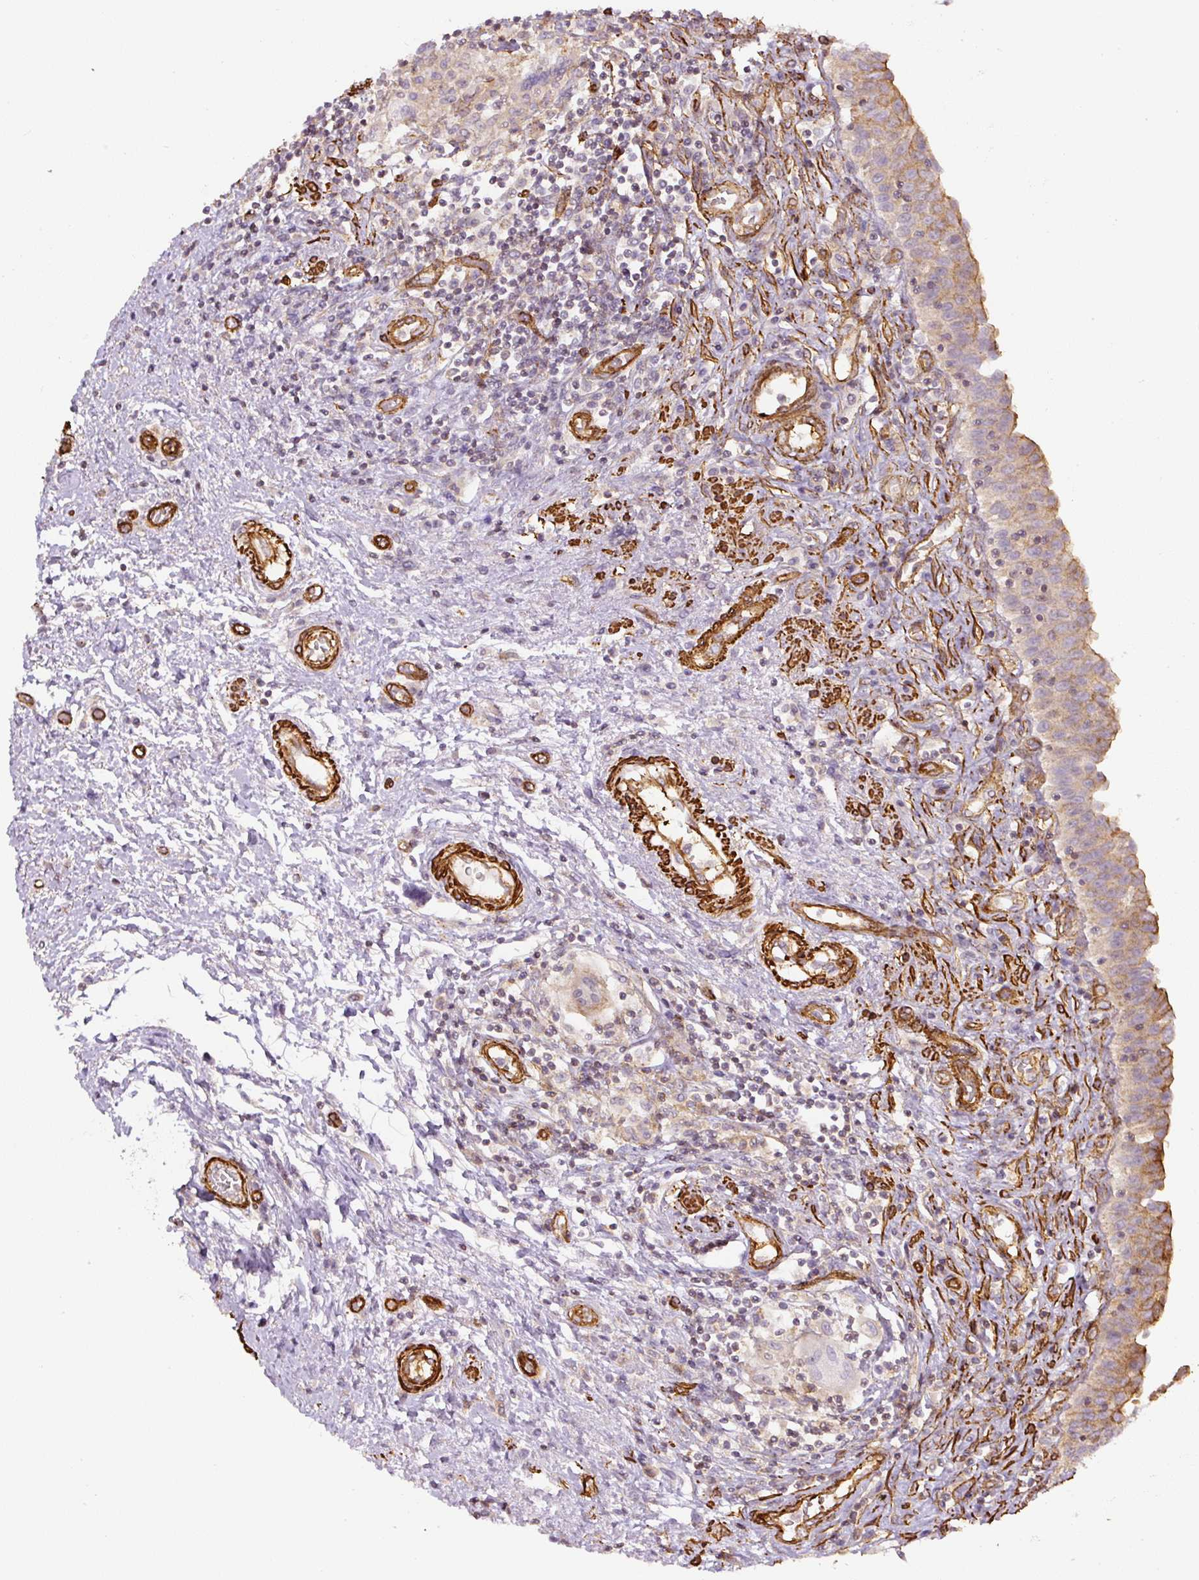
{"staining": {"intensity": "moderate", "quantity": "25%-75%", "location": "cytoplasmic/membranous"}, "tissue": "urinary bladder", "cell_type": "Urothelial cells", "image_type": "normal", "snomed": [{"axis": "morphology", "description": "Normal tissue, NOS"}, {"axis": "topography", "description": "Urinary bladder"}], "caption": "The micrograph displays staining of normal urinary bladder, revealing moderate cytoplasmic/membranous protein expression (brown color) within urothelial cells.", "gene": "MYL12A", "patient": {"sex": "male", "age": 71}}